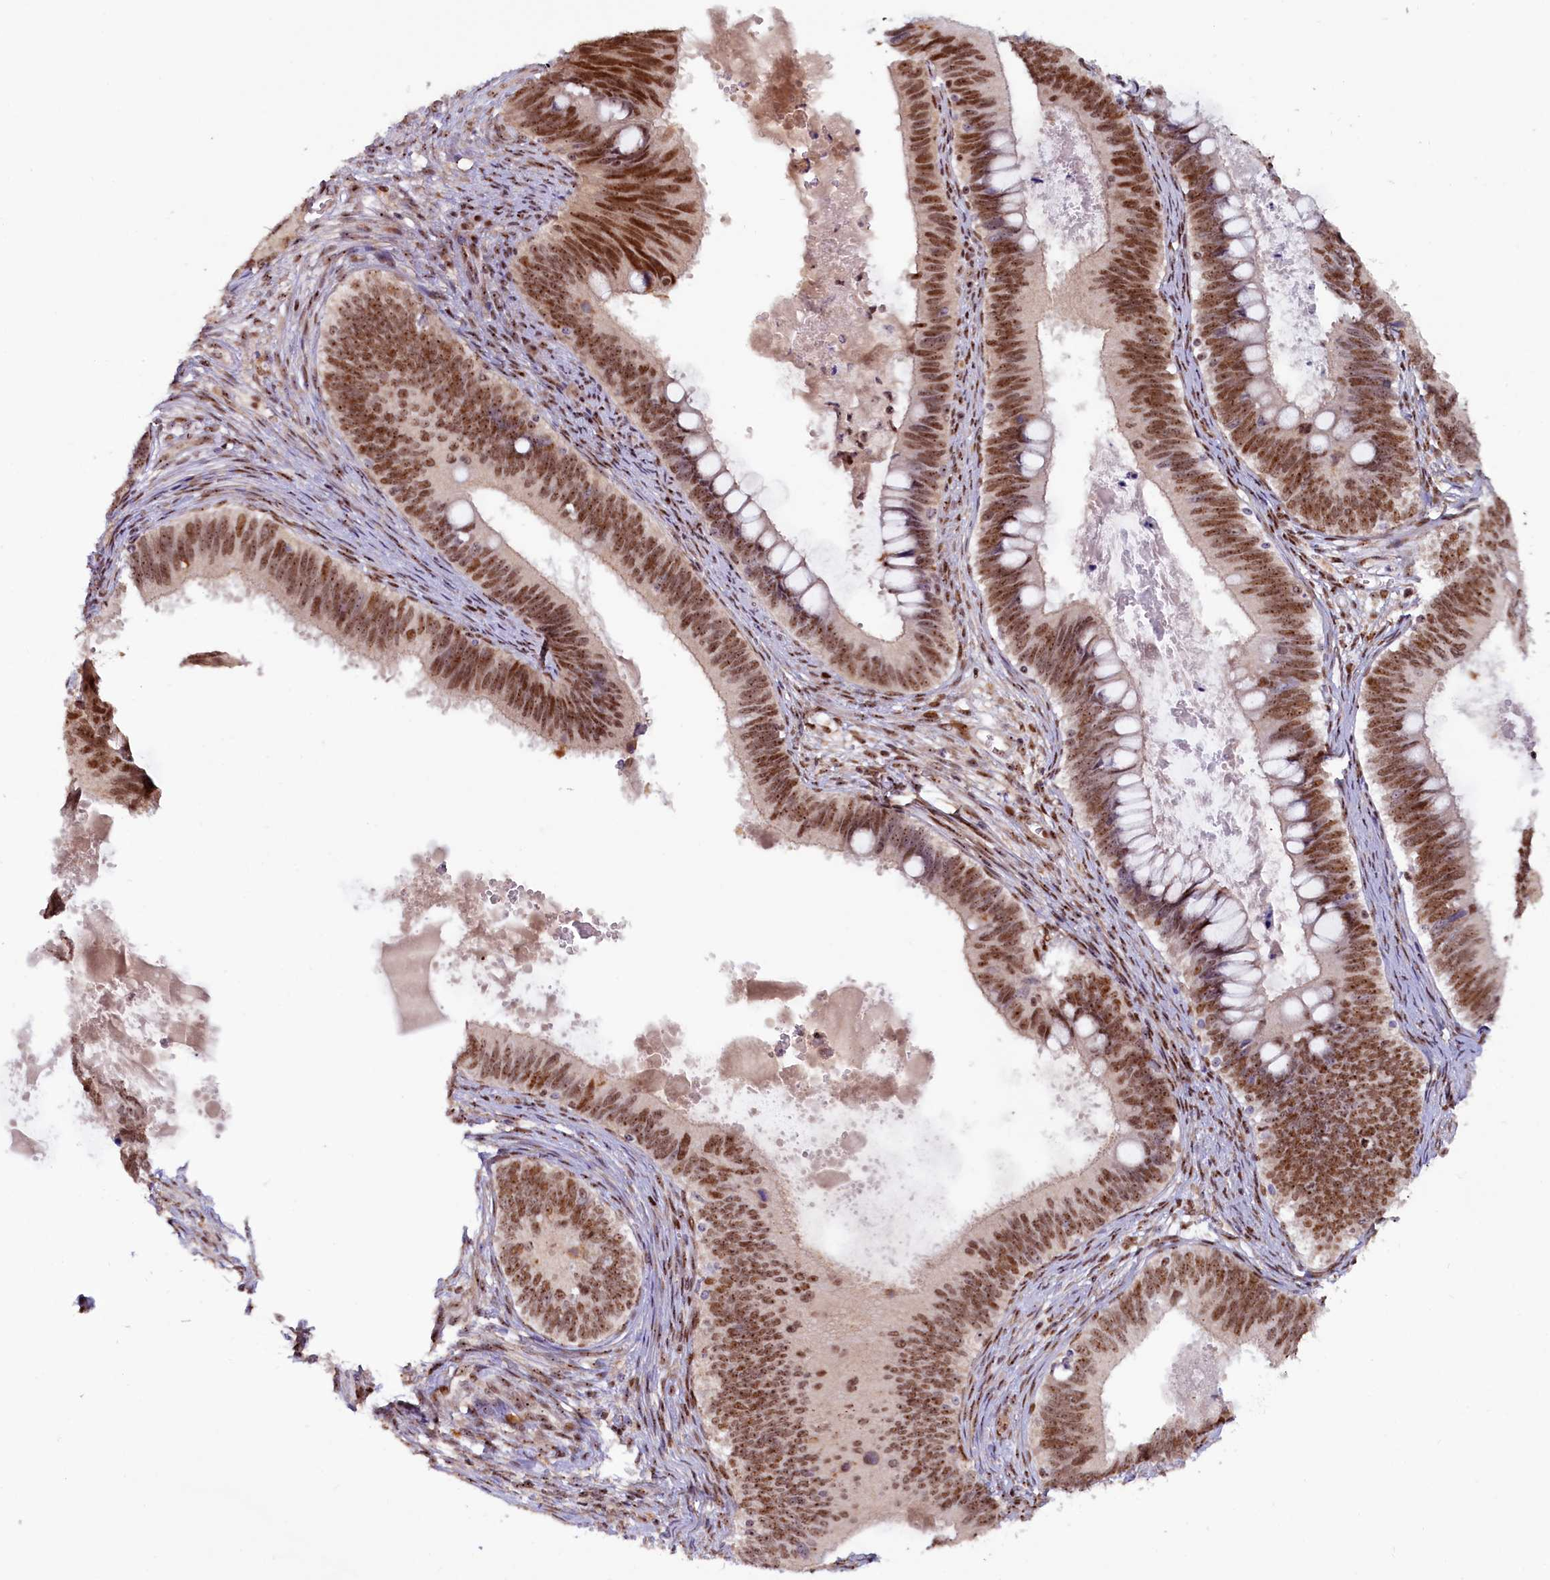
{"staining": {"intensity": "strong", "quantity": ">75%", "location": "nuclear"}, "tissue": "cervical cancer", "cell_type": "Tumor cells", "image_type": "cancer", "snomed": [{"axis": "morphology", "description": "Adenocarcinoma, NOS"}, {"axis": "topography", "description": "Cervix"}], "caption": "Protein staining of cervical cancer tissue exhibits strong nuclear expression in approximately >75% of tumor cells. (DAB (3,3'-diaminobenzidine) IHC, brown staining for protein, blue staining for nuclei).", "gene": "TCOF1", "patient": {"sex": "female", "age": 42}}